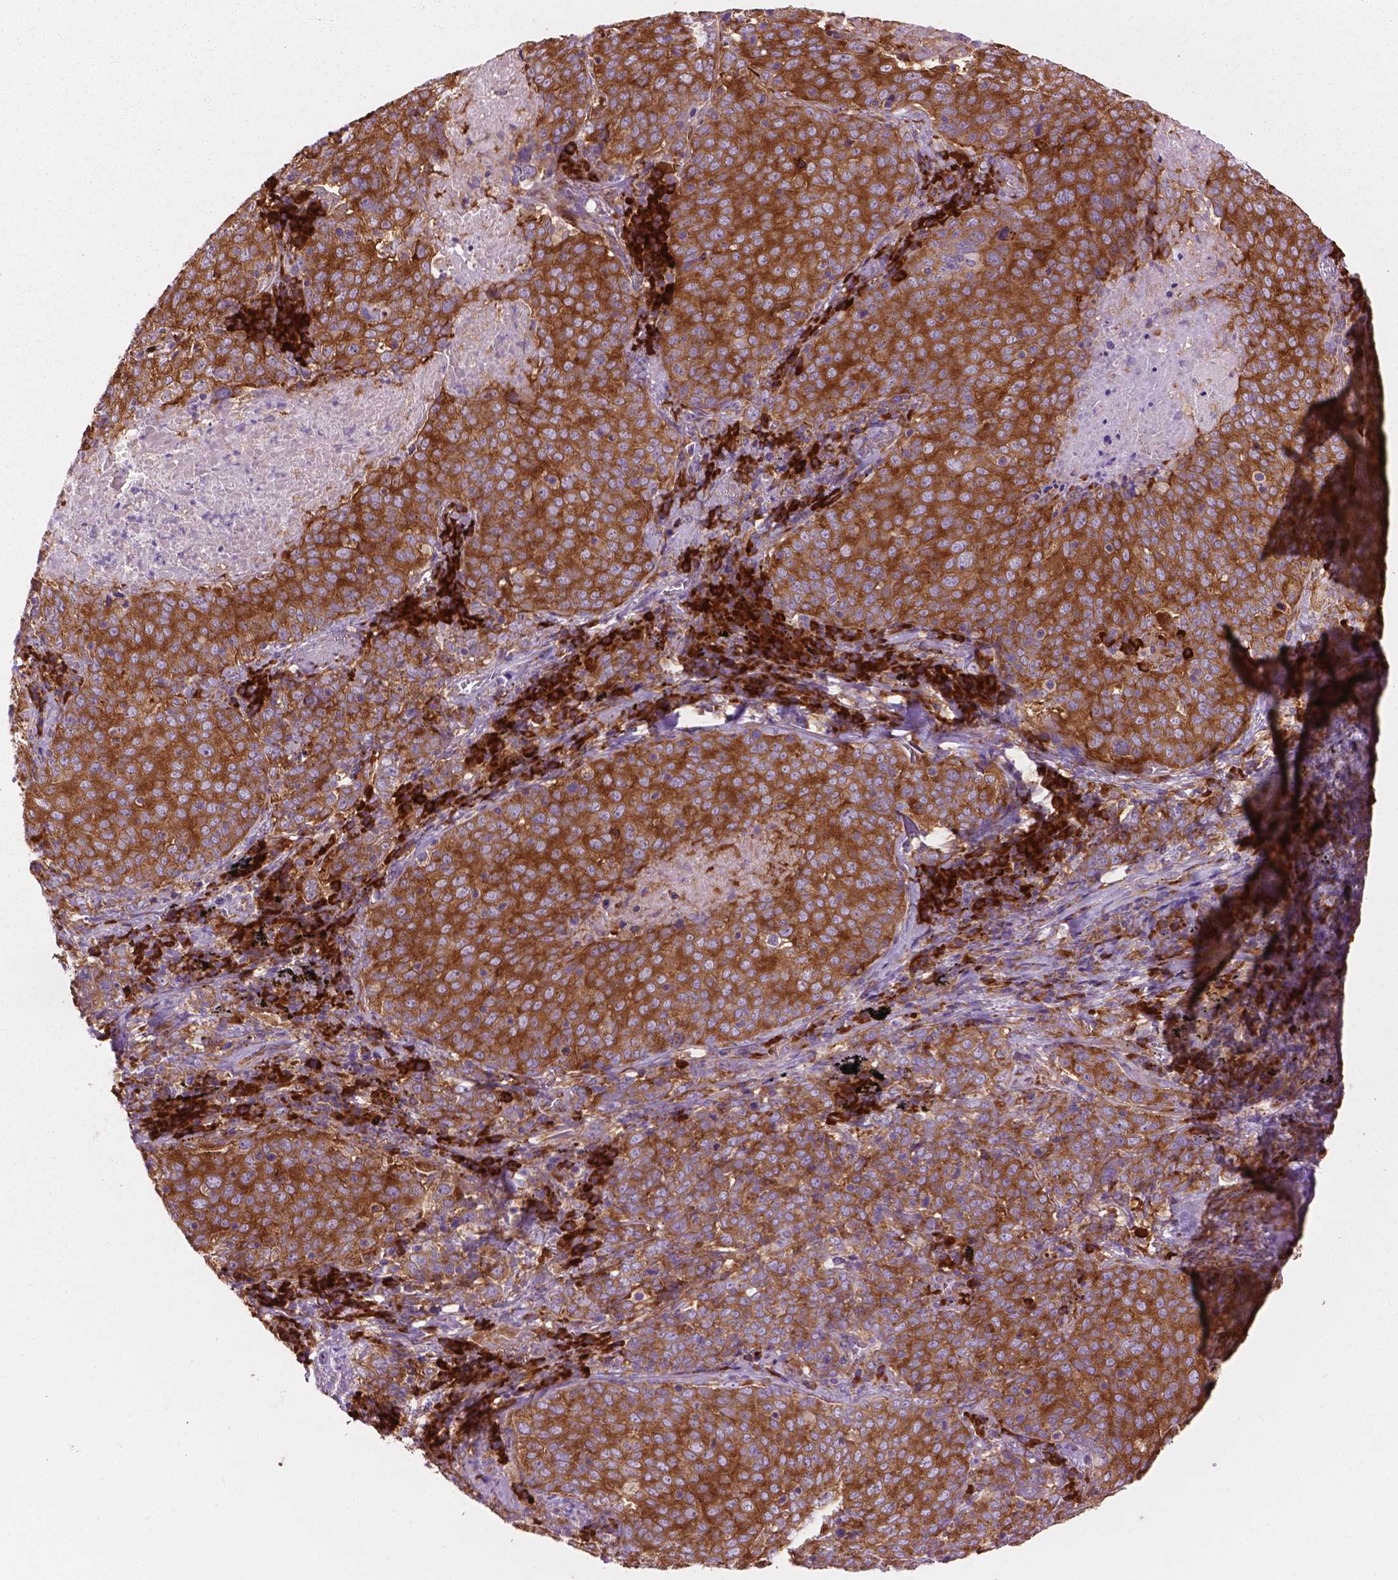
{"staining": {"intensity": "moderate", "quantity": ">75%", "location": "cytoplasmic/membranous"}, "tissue": "lung cancer", "cell_type": "Tumor cells", "image_type": "cancer", "snomed": [{"axis": "morphology", "description": "Squamous cell carcinoma, NOS"}, {"axis": "topography", "description": "Lung"}], "caption": "Tumor cells display moderate cytoplasmic/membranous positivity in approximately >75% of cells in lung squamous cell carcinoma. (DAB (3,3'-diaminobenzidine) = brown stain, brightfield microscopy at high magnification).", "gene": "RPL37A", "patient": {"sex": "male", "age": 82}}